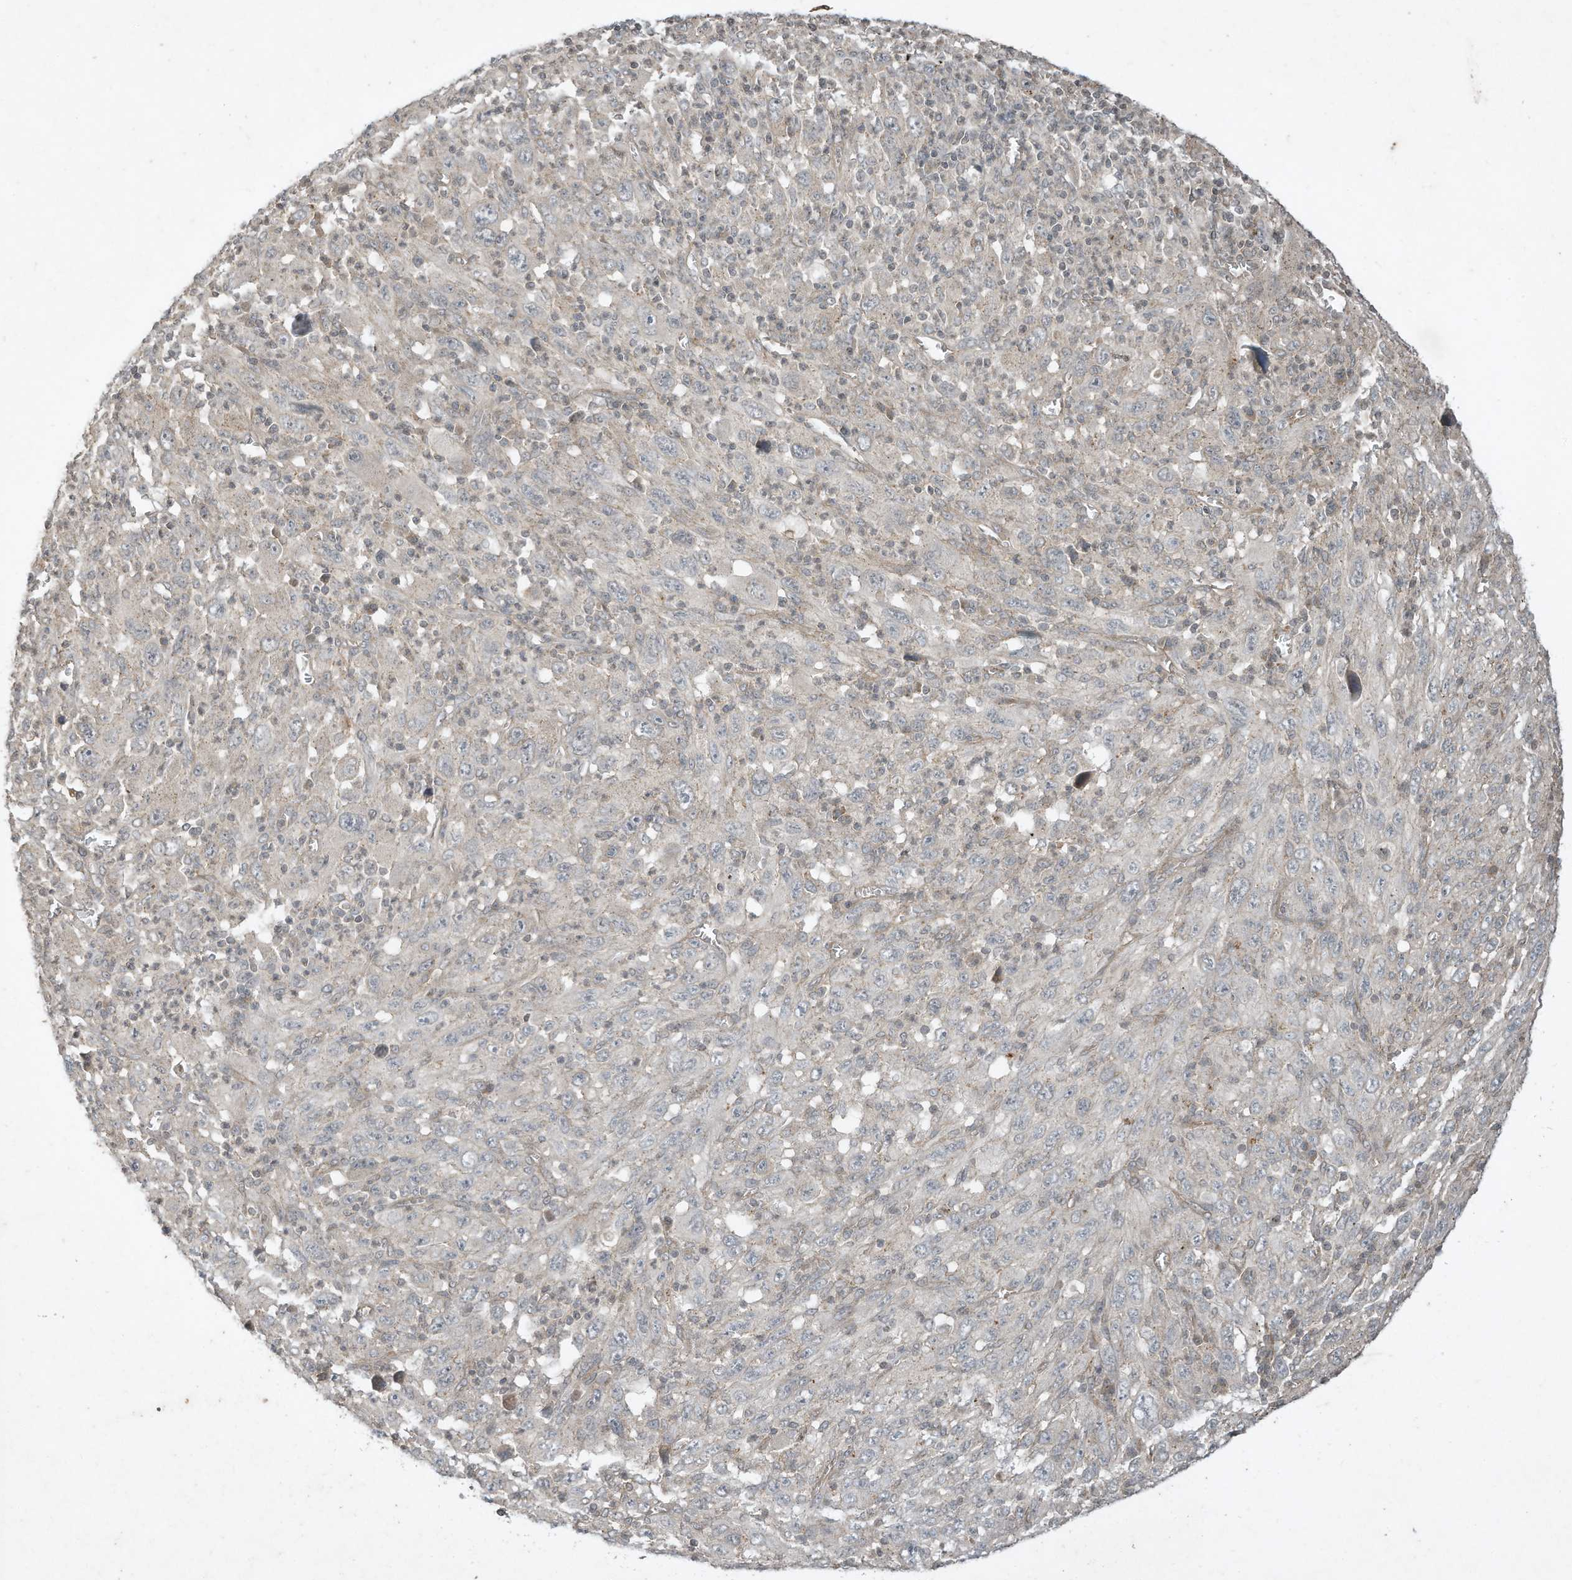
{"staining": {"intensity": "negative", "quantity": "none", "location": "none"}, "tissue": "melanoma", "cell_type": "Tumor cells", "image_type": "cancer", "snomed": [{"axis": "morphology", "description": "Malignant melanoma, Metastatic site"}, {"axis": "topography", "description": "Skin"}], "caption": "High magnification brightfield microscopy of malignant melanoma (metastatic site) stained with DAB (3,3'-diaminobenzidine) (brown) and counterstained with hematoxylin (blue): tumor cells show no significant positivity.", "gene": "MATN2", "patient": {"sex": "female", "age": 56}}